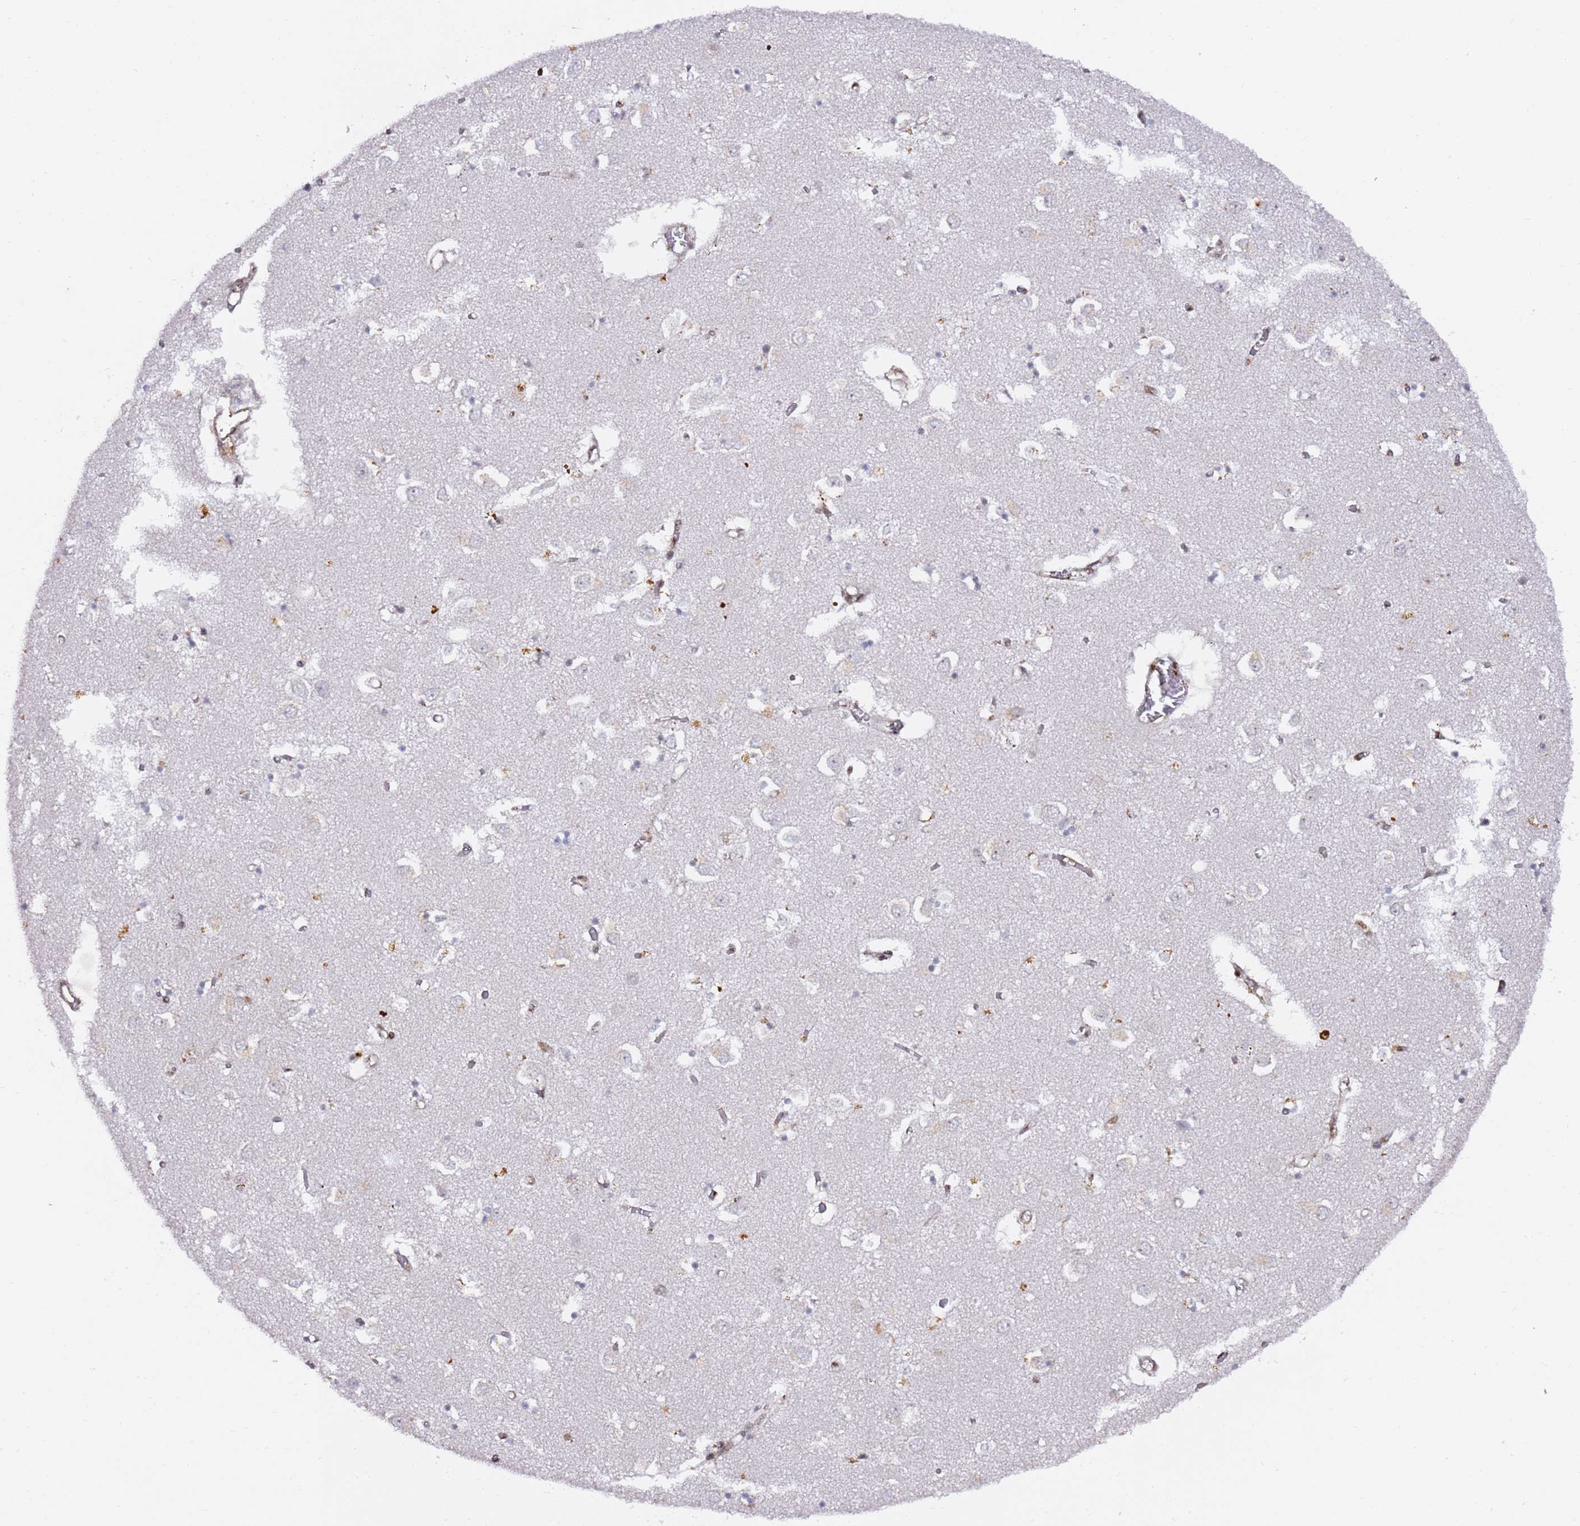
{"staining": {"intensity": "weak", "quantity": "<25%", "location": "nuclear"}, "tissue": "caudate", "cell_type": "Glial cells", "image_type": "normal", "snomed": [{"axis": "morphology", "description": "Normal tissue, NOS"}, {"axis": "topography", "description": "Lateral ventricle wall"}], "caption": "This is an IHC micrograph of unremarkable caudate. There is no expression in glial cells.", "gene": "GBP2", "patient": {"sex": "male", "age": 70}}